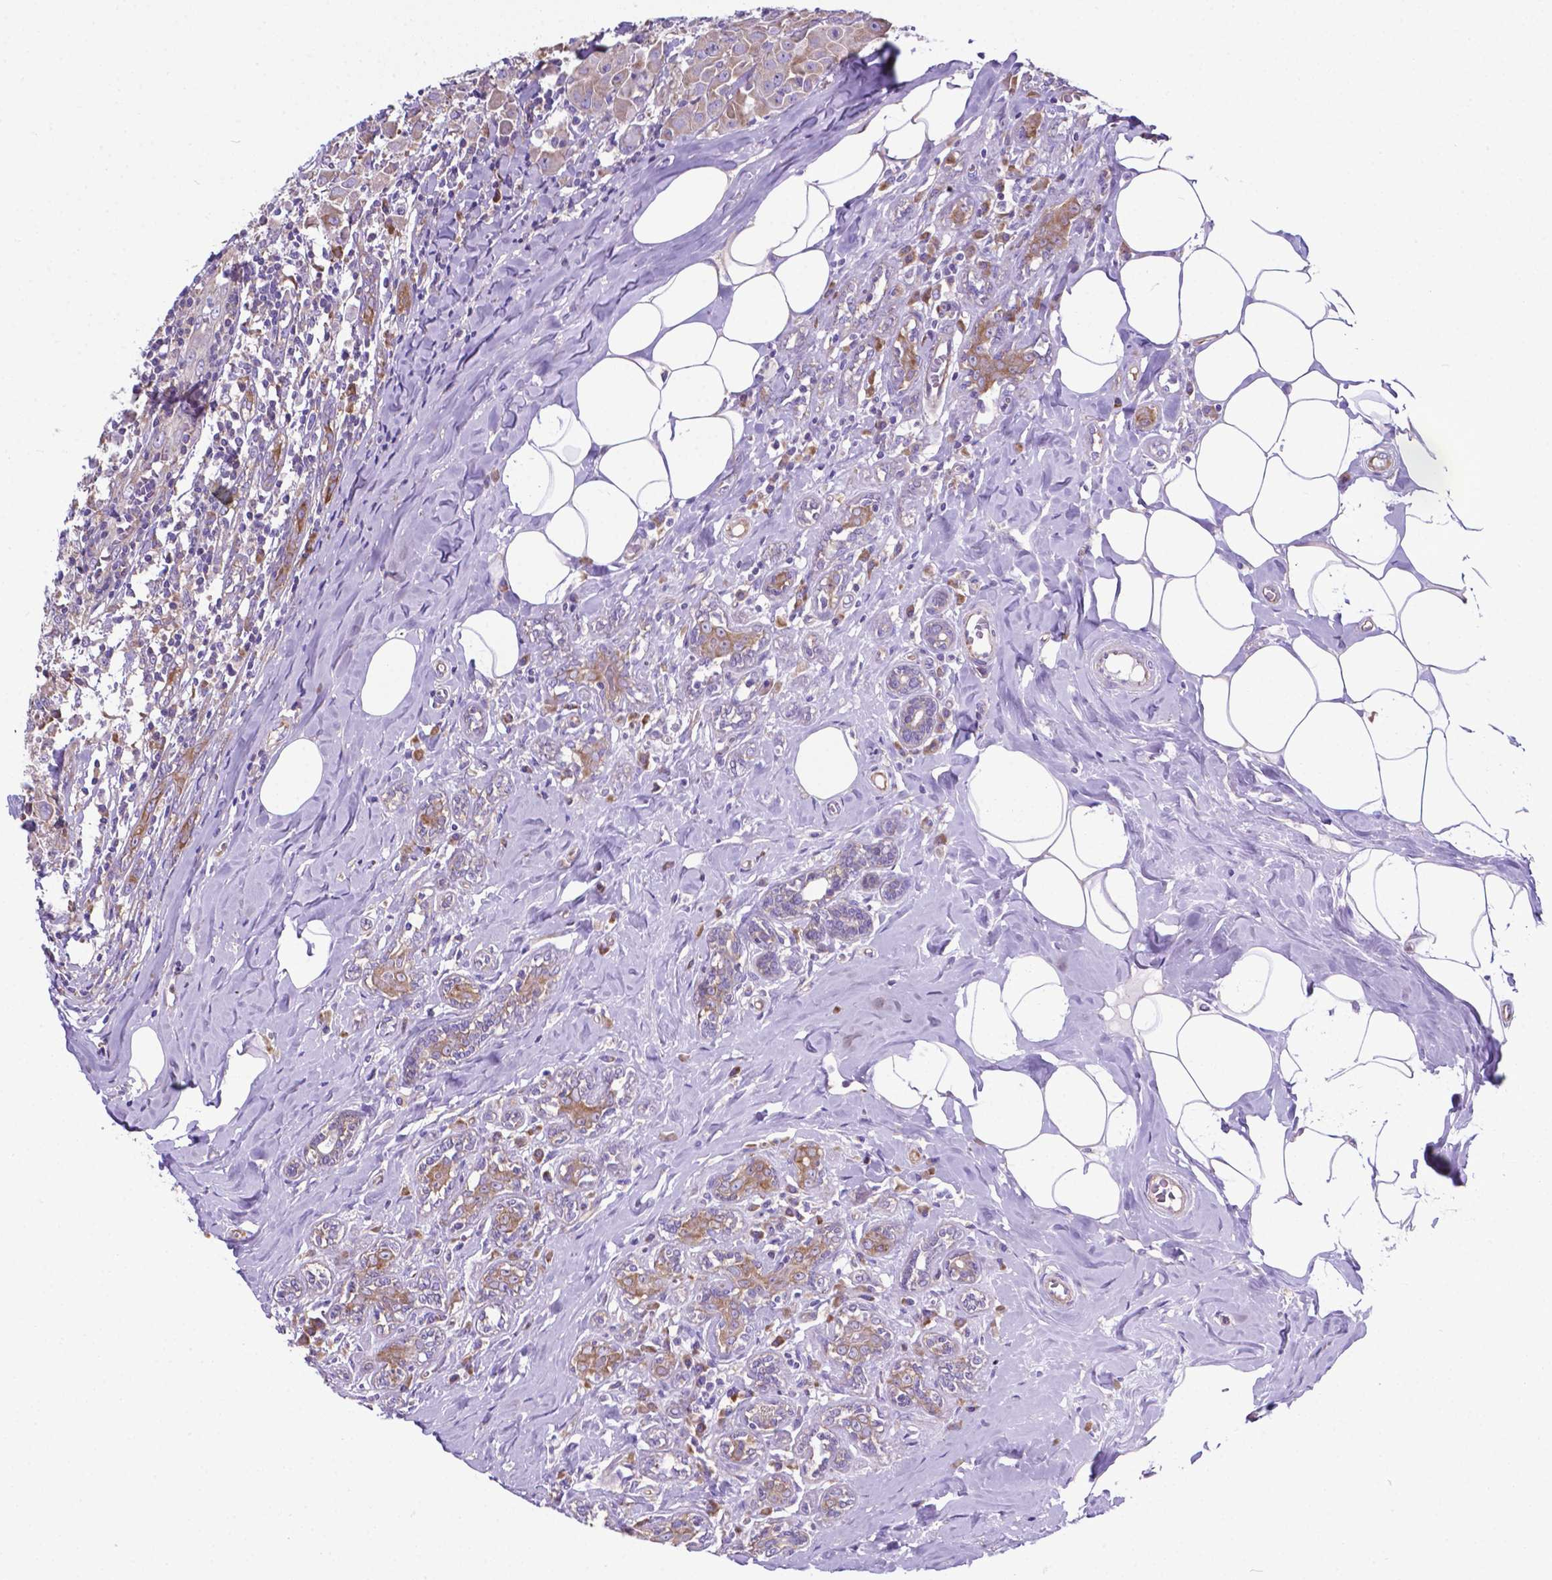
{"staining": {"intensity": "moderate", "quantity": ">75%", "location": "cytoplasmic/membranous"}, "tissue": "breast cancer", "cell_type": "Tumor cells", "image_type": "cancer", "snomed": [{"axis": "morphology", "description": "Normal tissue, NOS"}, {"axis": "morphology", "description": "Duct carcinoma"}, {"axis": "topography", "description": "Breast"}], "caption": "Immunohistochemical staining of human breast cancer shows medium levels of moderate cytoplasmic/membranous expression in about >75% of tumor cells. (DAB IHC with brightfield microscopy, high magnification).", "gene": "RPL6", "patient": {"sex": "female", "age": 43}}